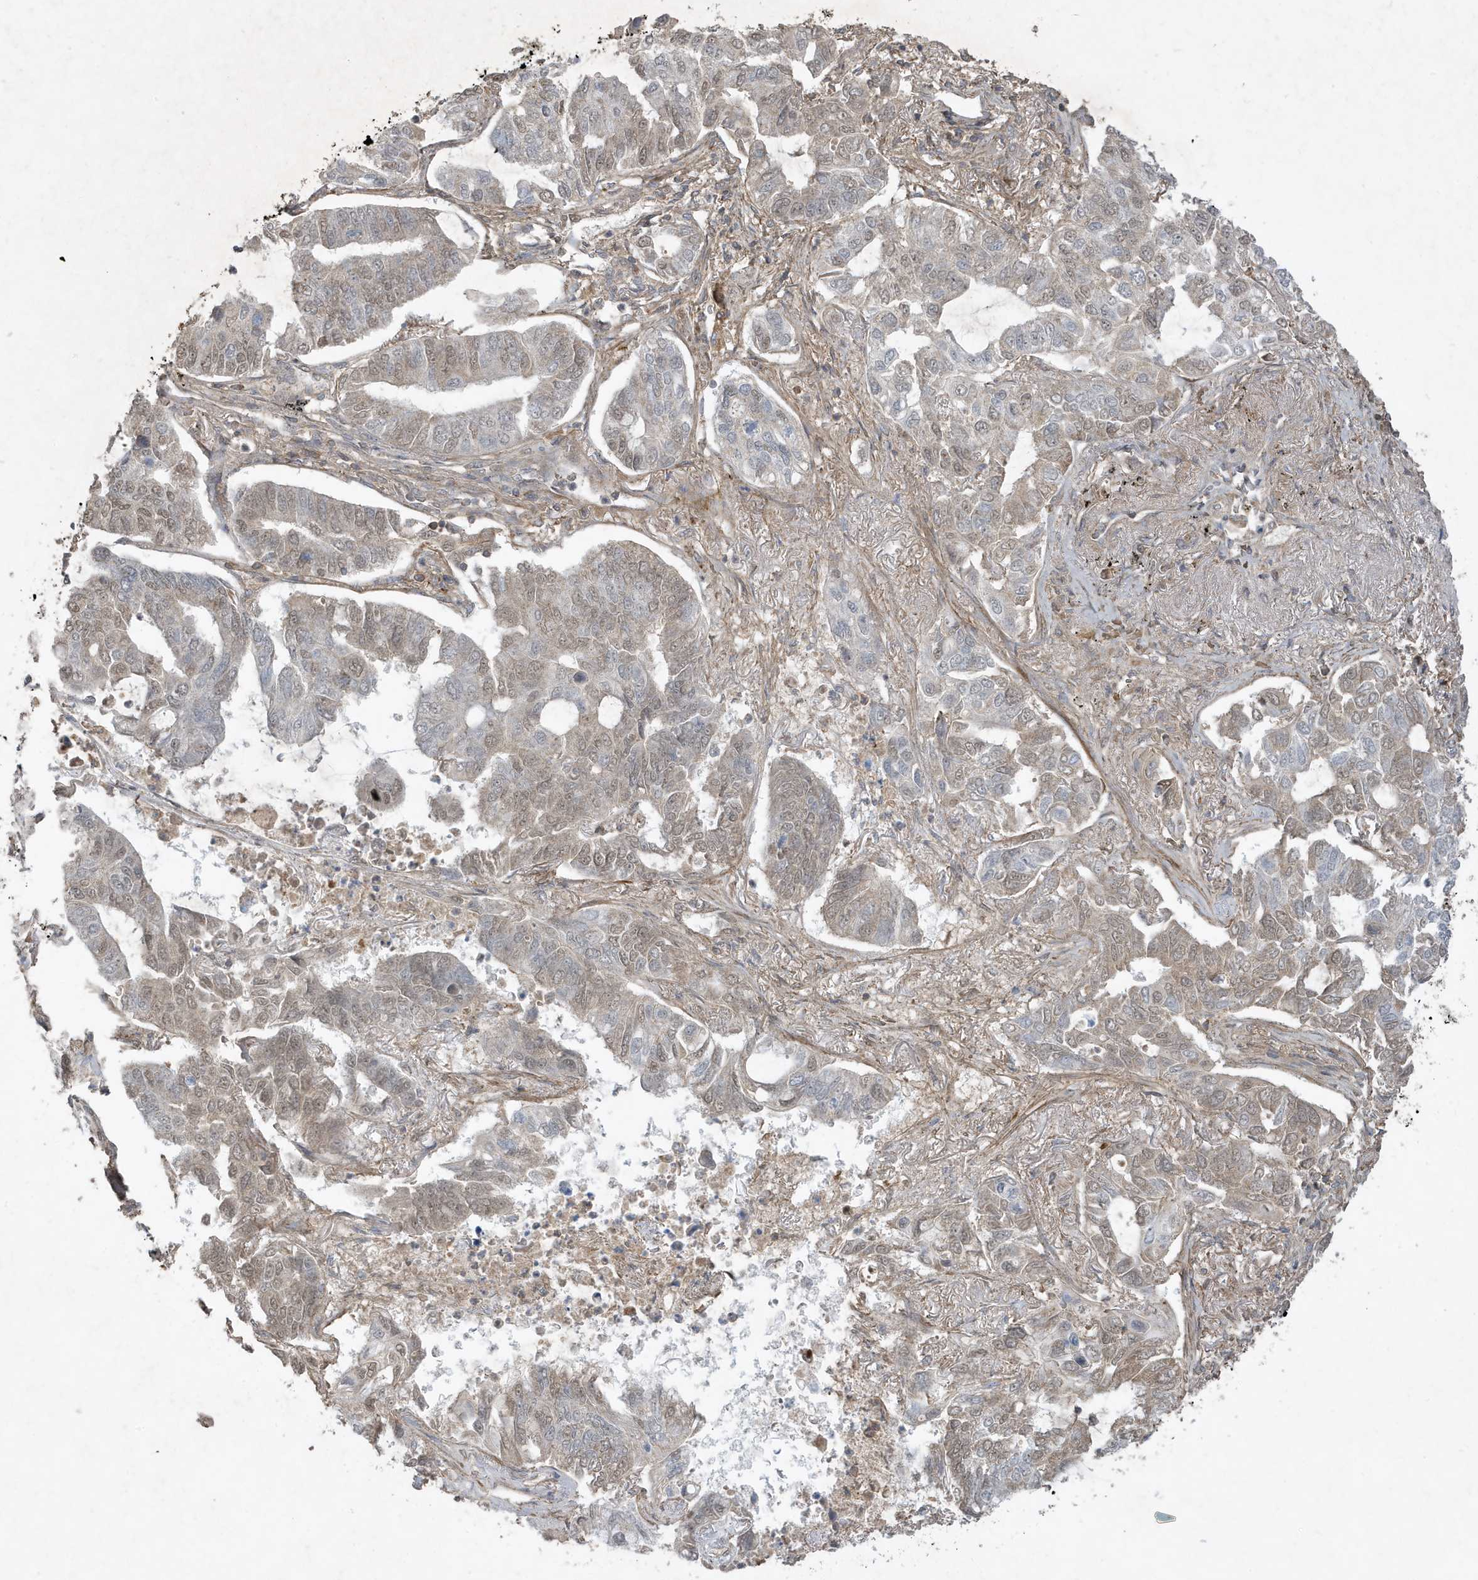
{"staining": {"intensity": "weak", "quantity": "25%-75%", "location": "cytoplasmic/membranous,nuclear"}, "tissue": "lung cancer", "cell_type": "Tumor cells", "image_type": "cancer", "snomed": [{"axis": "morphology", "description": "Adenocarcinoma, NOS"}, {"axis": "topography", "description": "Lung"}], "caption": "Immunohistochemistry (IHC) image of neoplastic tissue: adenocarcinoma (lung) stained using immunohistochemistry displays low levels of weak protein expression localized specifically in the cytoplasmic/membranous and nuclear of tumor cells, appearing as a cytoplasmic/membranous and nuclear brown color.", "gene": "PRRT3", "patient": {"sex": "male", "age": 64}}